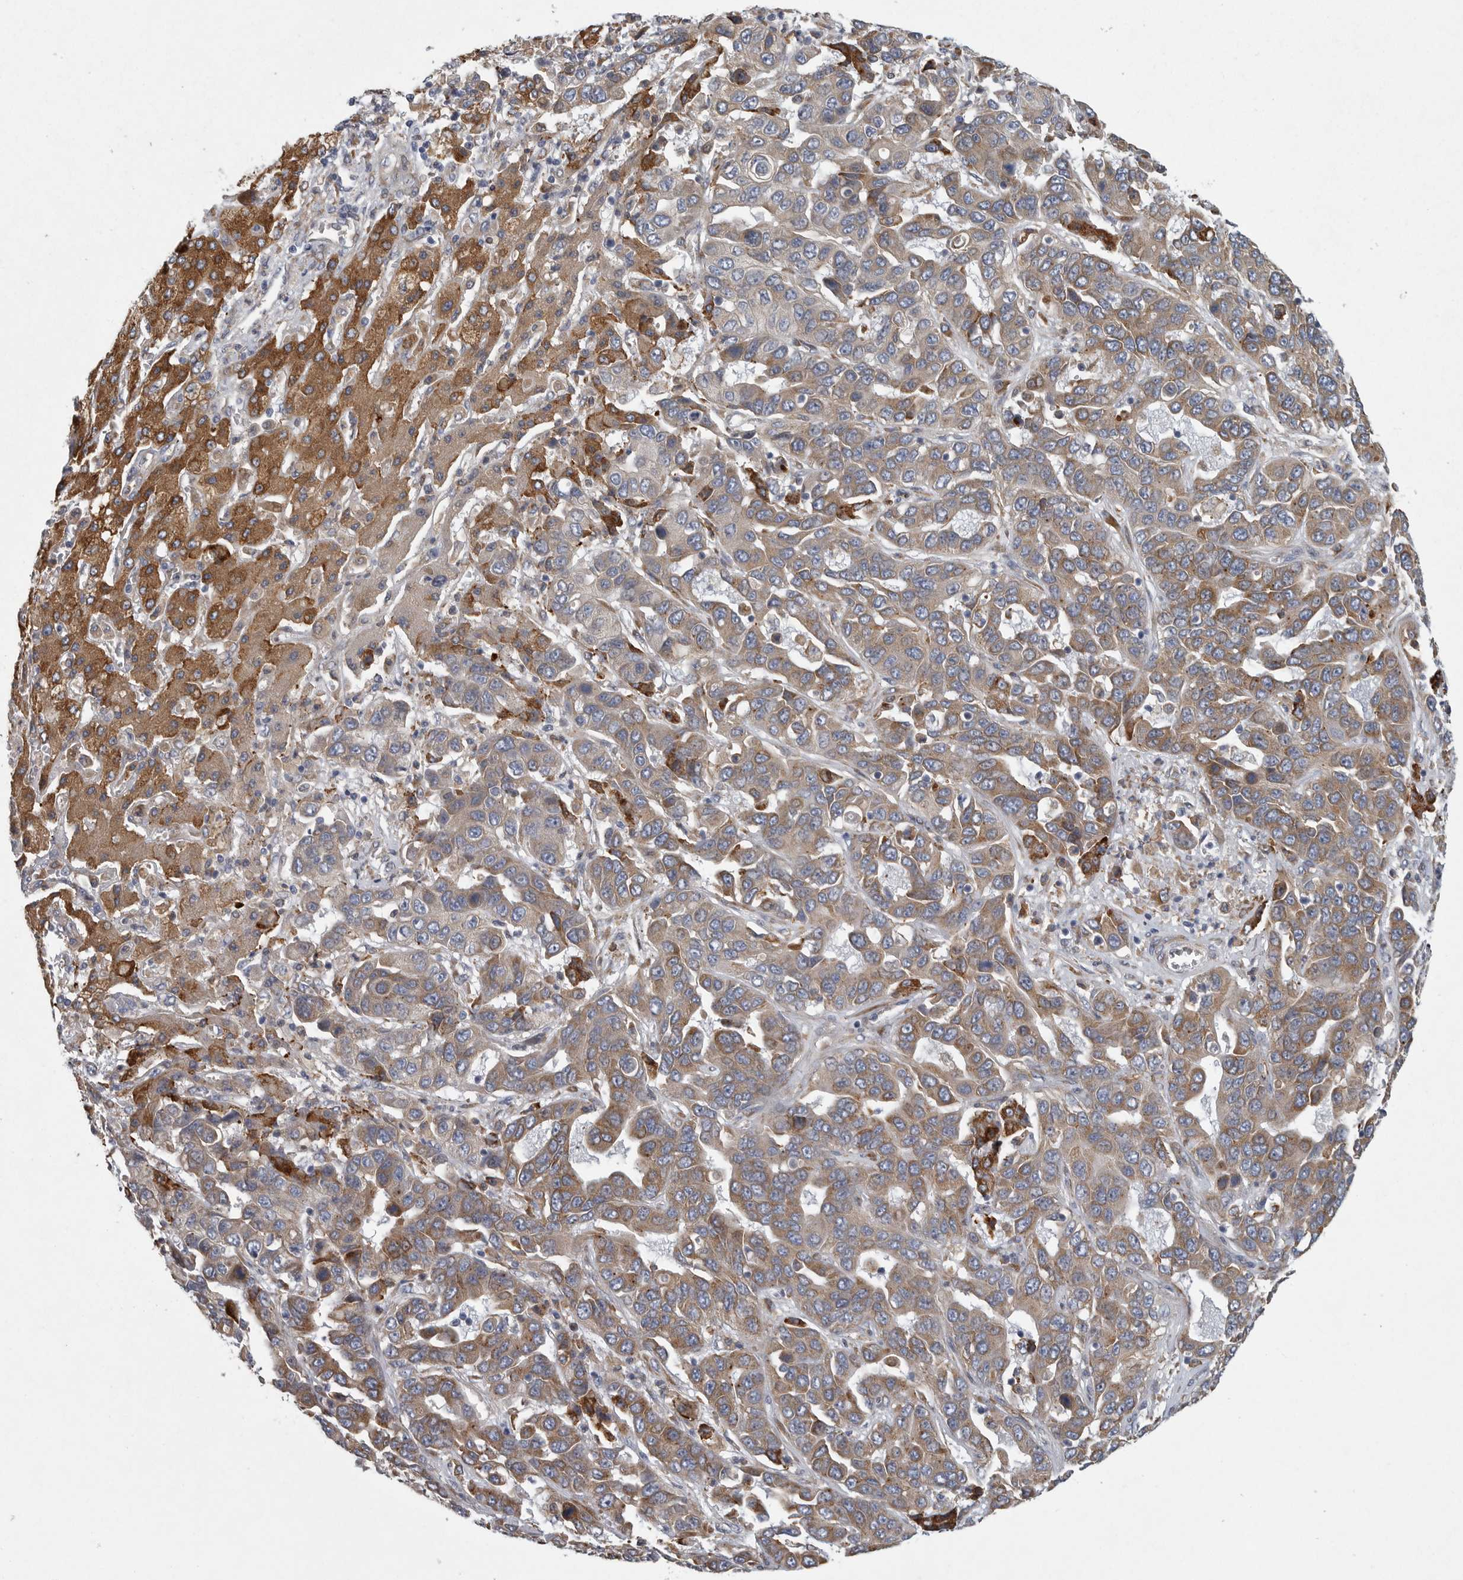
{"staining": {"intensity": "moderate", "quantity": ">75%", "location": "cytoplasmic/membranous"}, "tissue": "liver cancer", "cell_type": "Tumor cells", "image_type": "cancer", "snomed": [{"axis": "morphology", "description": "Cholangiocarcinoma"}, {"axis": "topography", "description": "Liver"}], "caption": "Brown immunohistochemical staining in liver cancer (cholangiocarcinoma) exhibits moderate cytoplasmic/membranous staining in about >75% of tumor cells.", "gene": "MINPP1", "patient": {"sex": "female", "age": 52}}